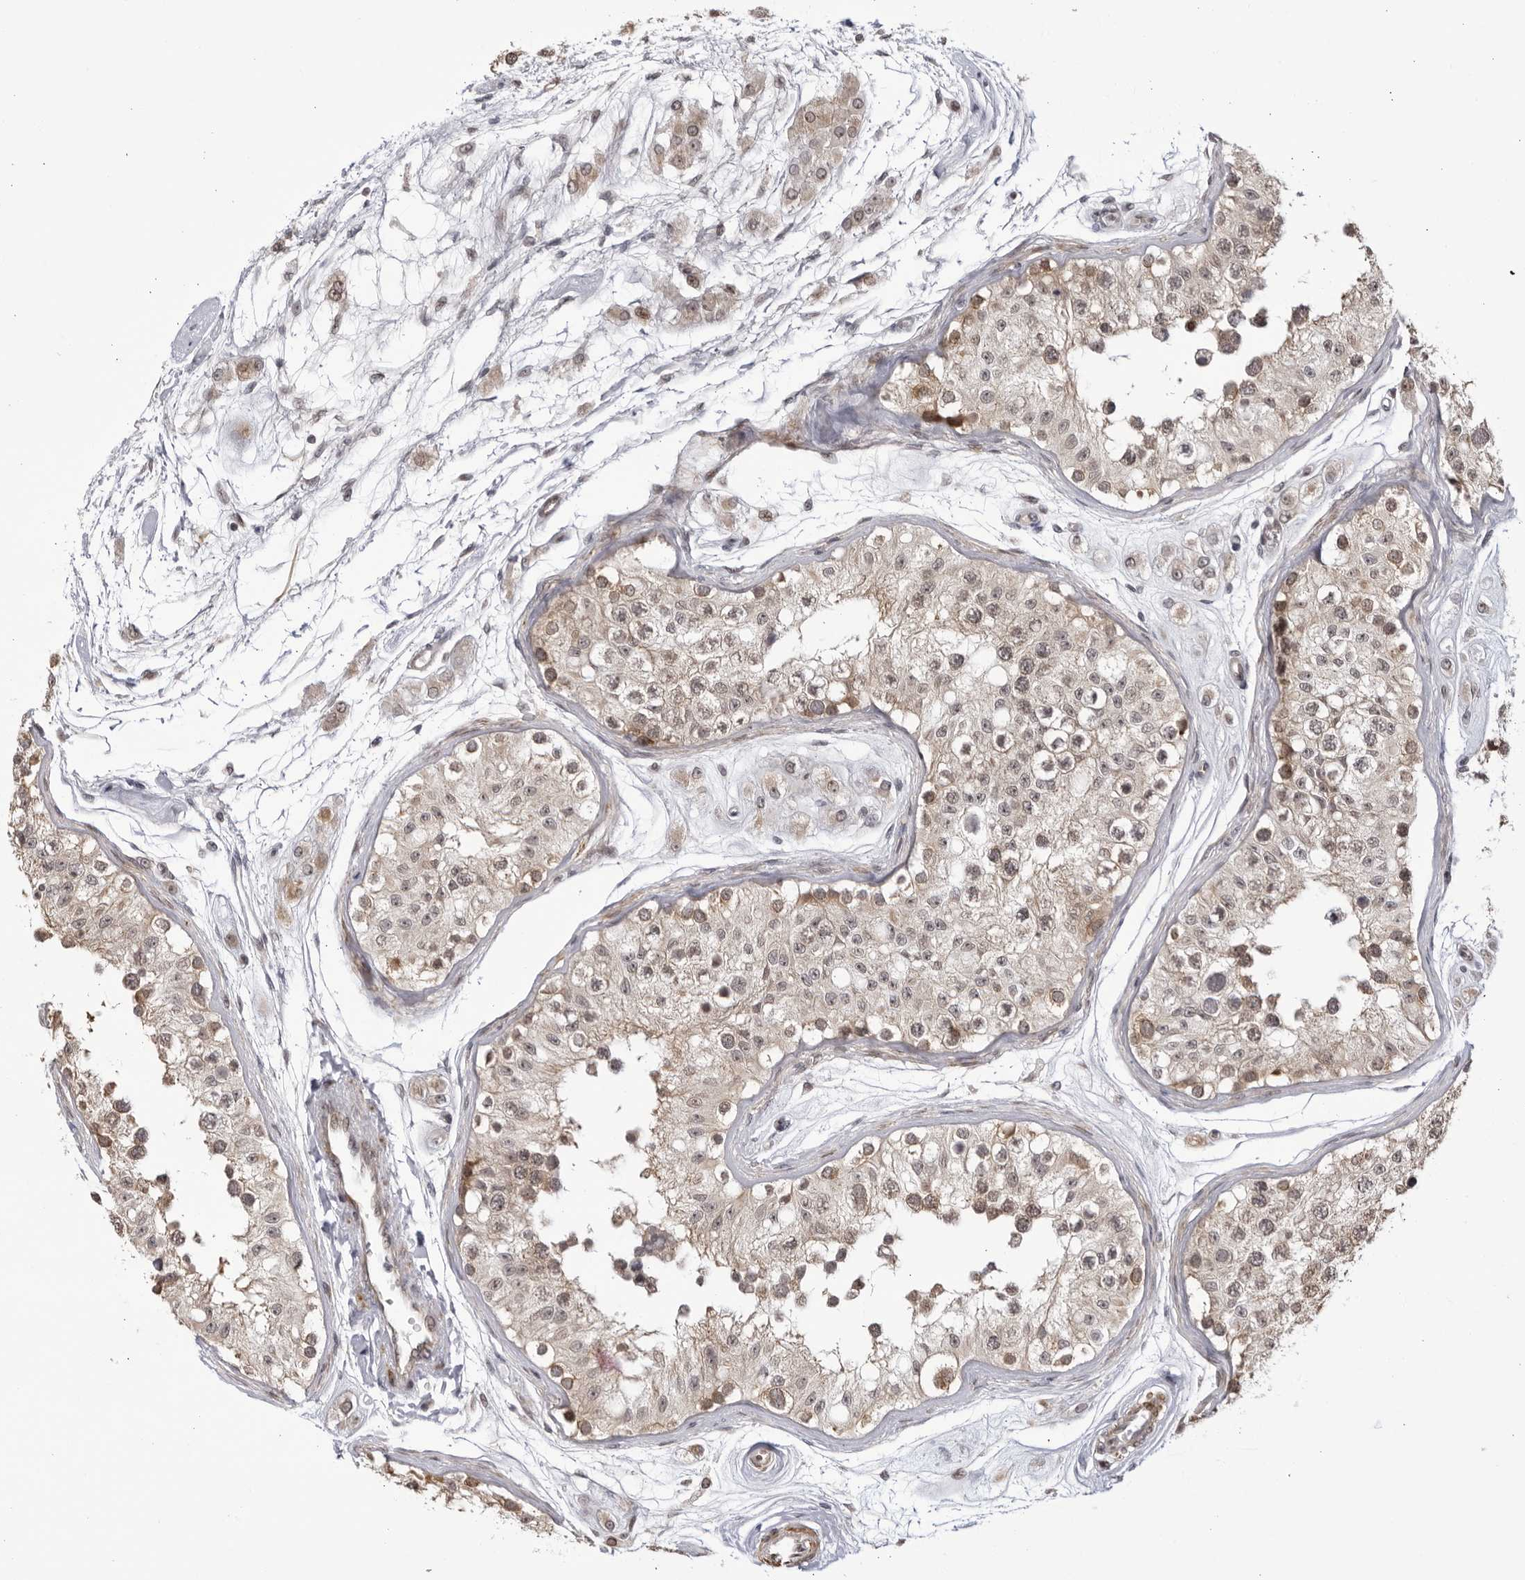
{"staining": {"intensity": "moderate", "quantity": "25%-75%", "location": "cytoplasmic/membranous"}, "tissue": "testis", "cell_type": "Cells in seminiferous ducts", "image_type": "normal", "snomed": [{"axis": "morphology", "description": "Normal tissue, NOS"}, {"axis": "morphology", "description": "Adenocarcinoma, metastatic, NOS"}, {"axis": "topography", "description": "Testis"}], "caption": "Immunohistochemistry (IHC) micrograph of unremarkable testis stained for a protein (brown), which displays medium levels of moderate cytoplasmic/membranous expression in approximately 25%-75% of cells in seminiferous ducts.", "gene": "CNBD1", "patient": {"sex": "male", "age": 26}}